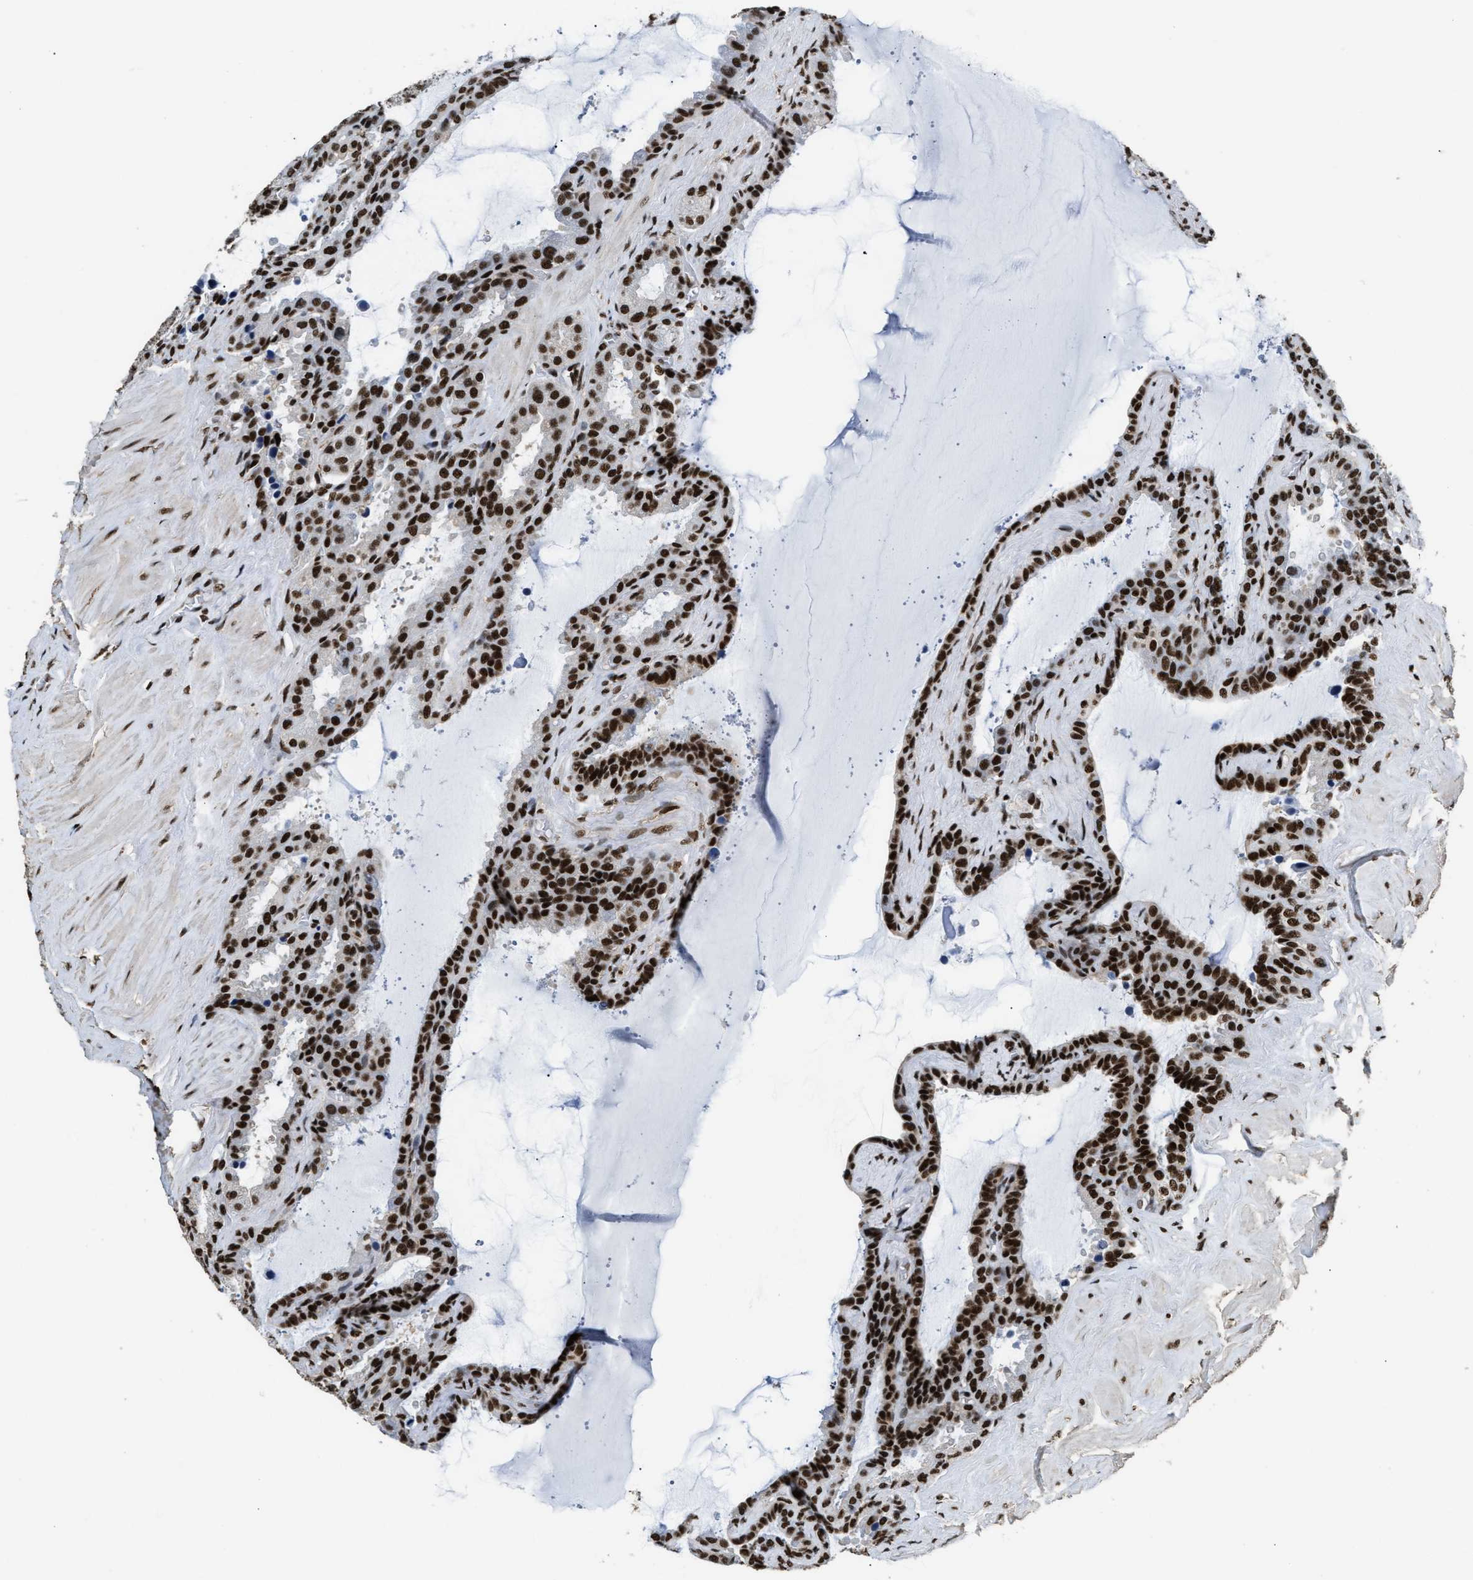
{"staining": {"intensity": "strong", "quantity": ">75%", "location": "nuclear"}, "tissue": "seminal vesicle", "cell_type": "Glandular cells", "image_type": "normal", "snomed": [{"axis": "morphology", "description": "Normal tissue, NOS"}, {"axis": "topography", "description": "Seminal veicle"}], "caption": "Seminal vesicle stained with IHC displays strong nuclear positivity in approximately >75% of glandular cells.", "gene": "RAD21", "patient": {"sex": "male", "age": 46}}